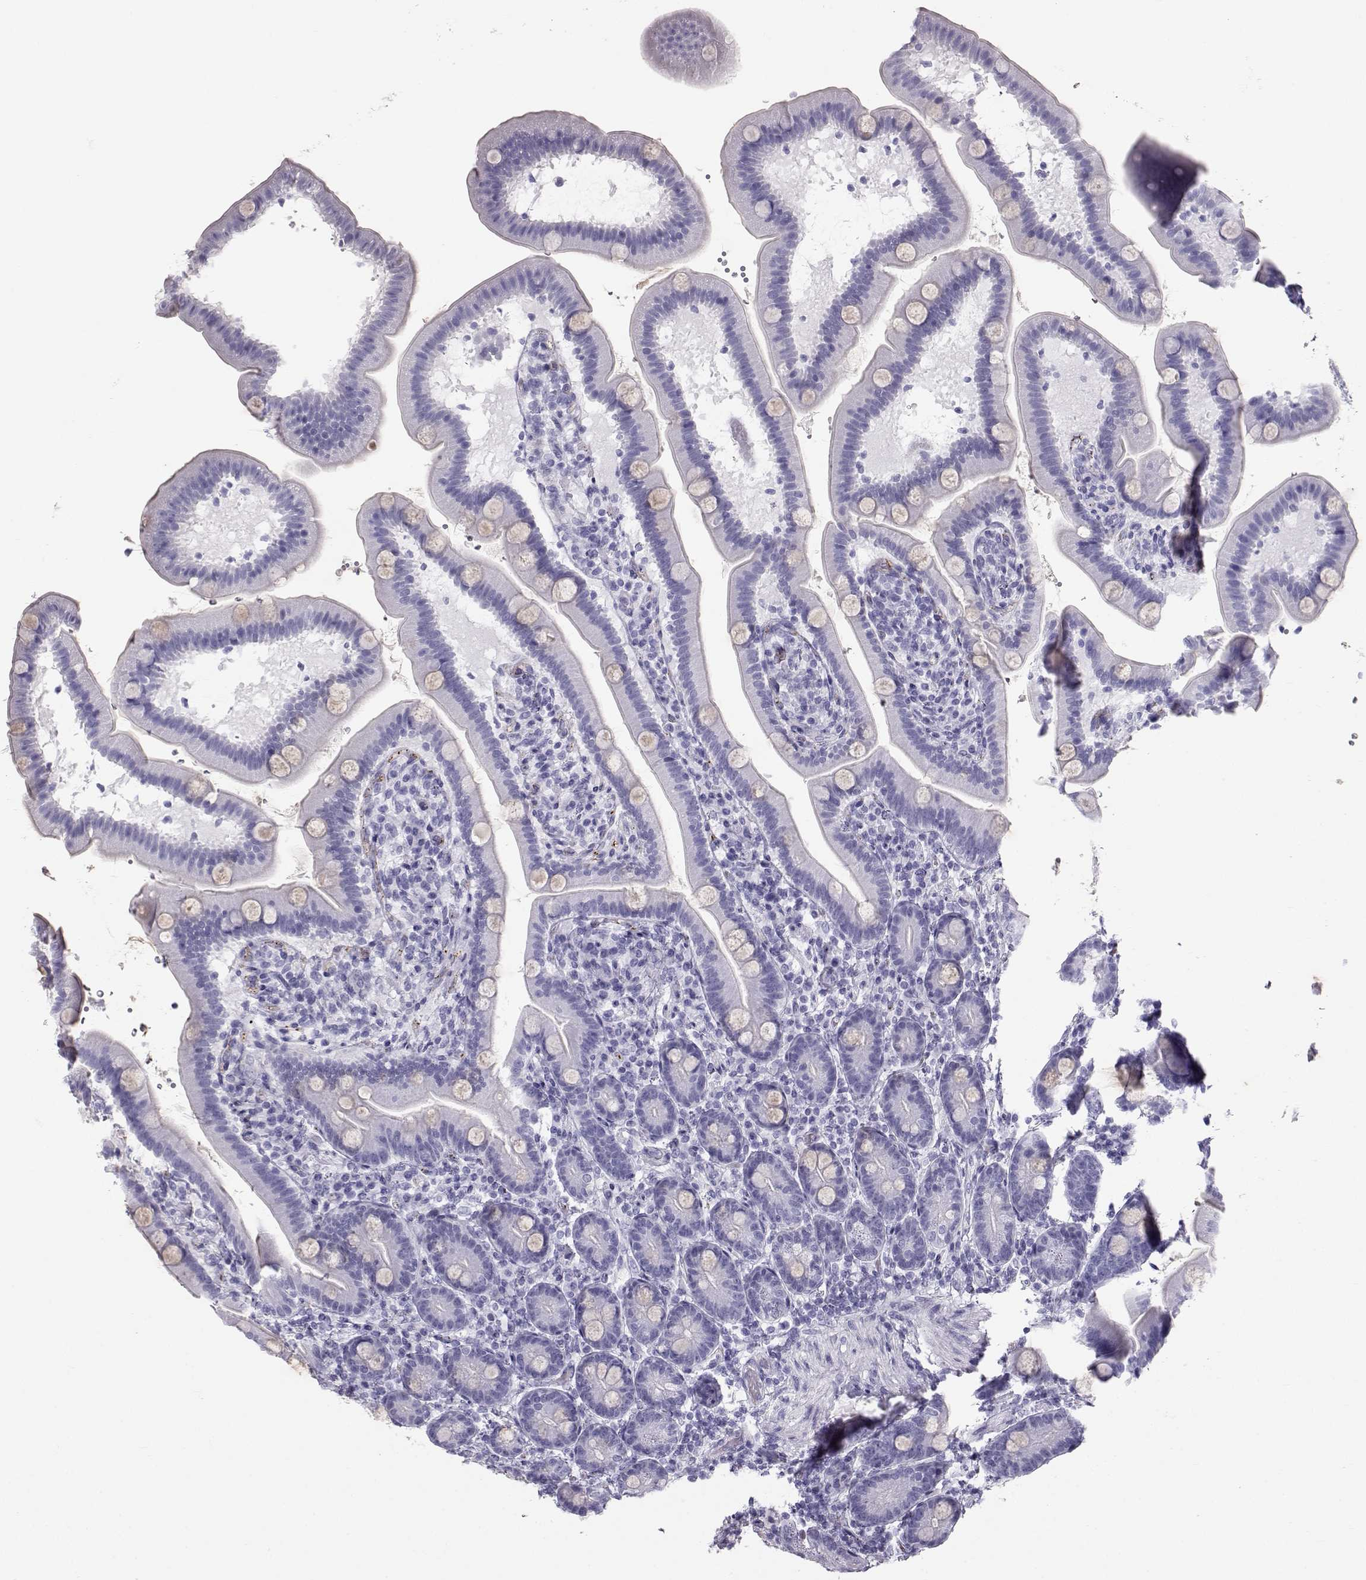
{"staining": {"intensity": "negative", "quantity": "none", "location": "none"}, "tissue": "small intestine", "cell_type": "Glandular cells", "image_type": "normal", "snomed": [{"axis": "morphology", "description": "Normal tissue, NOS"}, {"axis": "topography", "description": "Small intestine"}], "caption": "Benign small intestine was stained to show a protein in brown. There is no significant staining in glandular cells.", "gene": "RD3", "patient": {"sex": "male", "age": 66}}